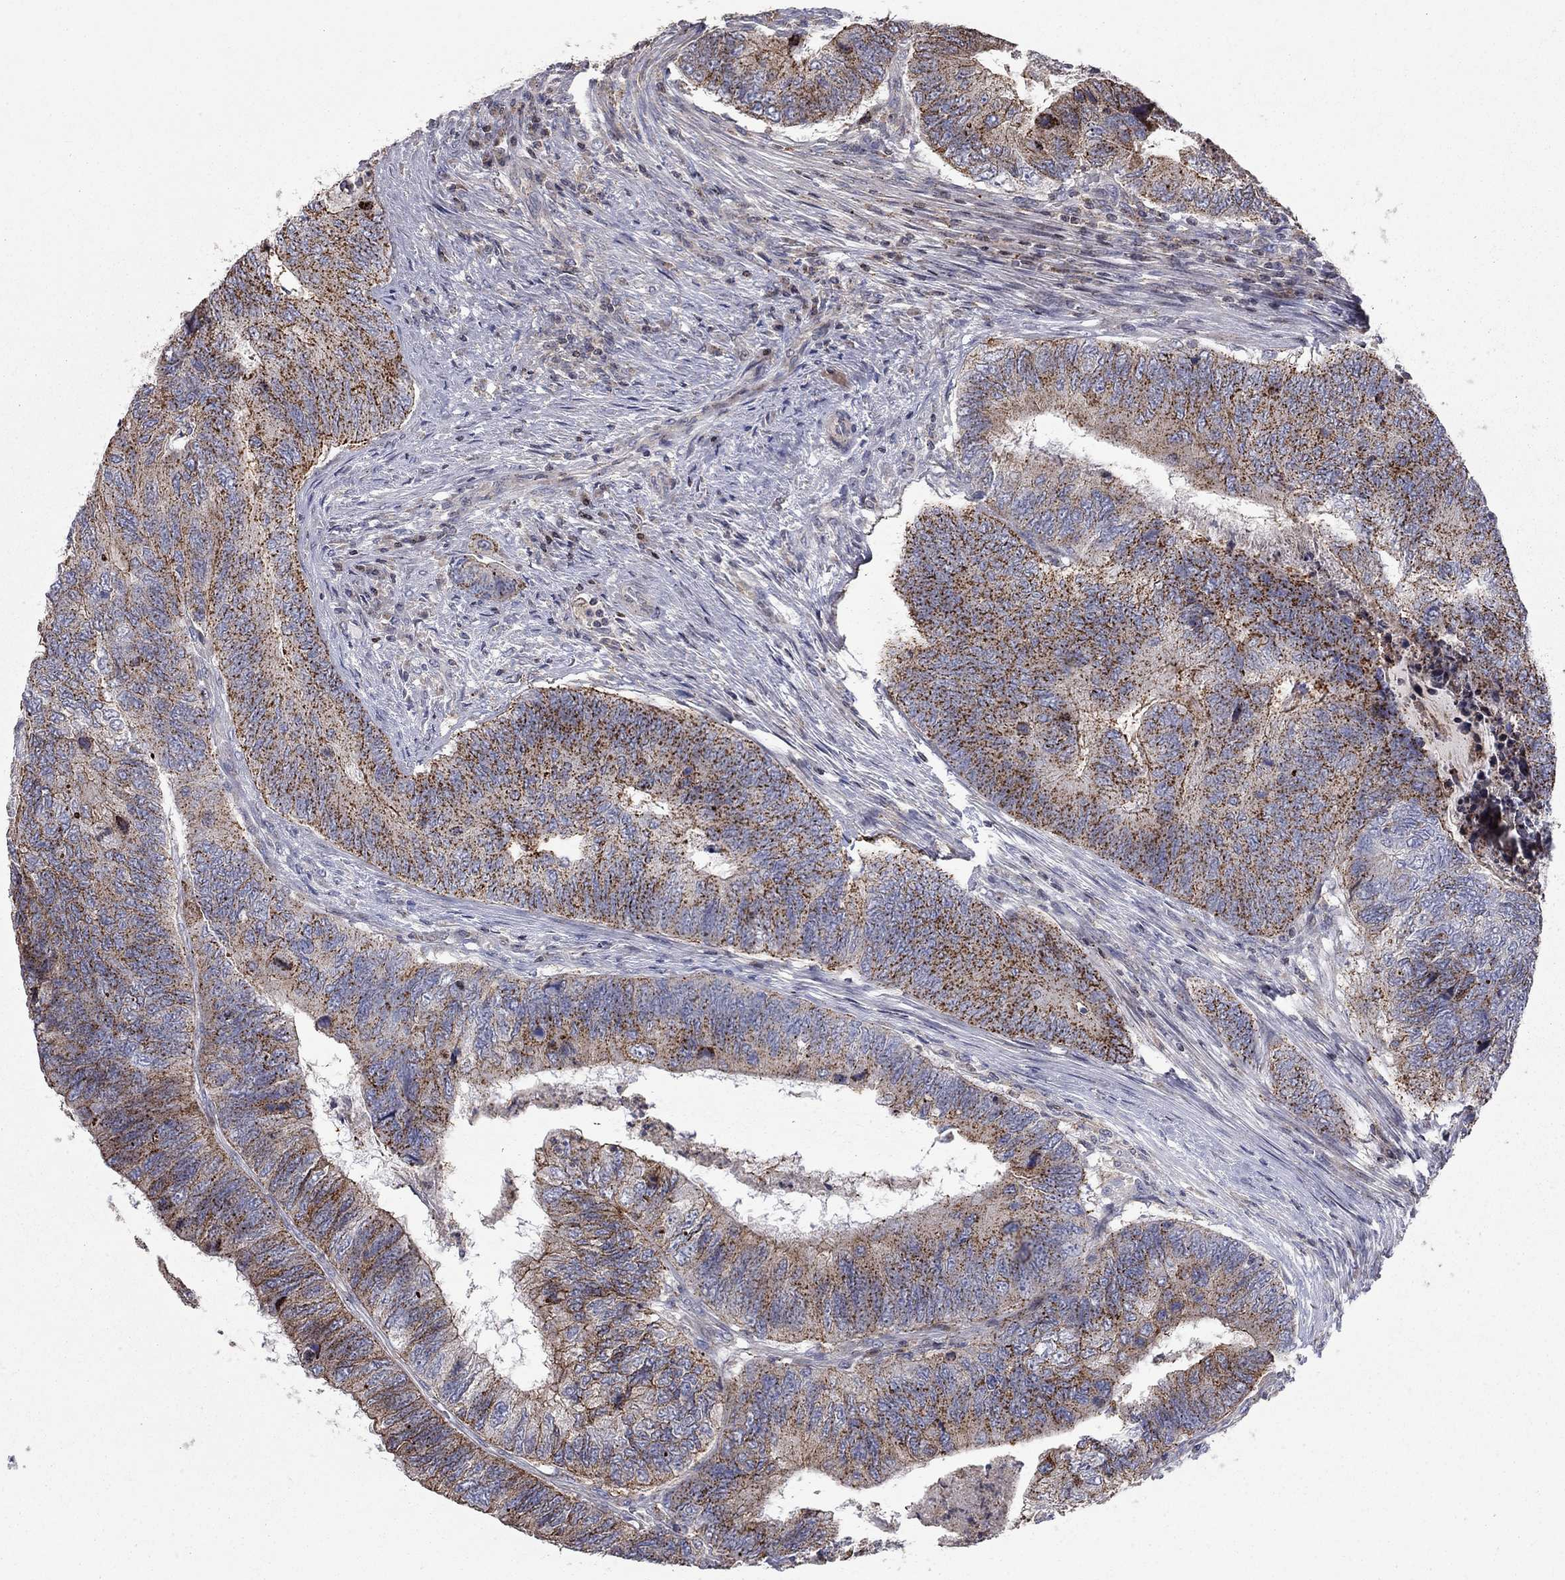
{"staining": {"intensity": "strong", "quantity": "25%-75%", "location": "cytoplasmic/membranous"}, "tissue": "colorectal cancer", "cell_type": "Tumor cells", "image_type": "cancer", "snomed": [{"axis": "morphology", "description": "Adenocarcinoma, NOS"}, {"axis": "topography", "description": "Colon"}], "caption": "Immunohistochemistry (IHC) staining of colorectal adenocarcinoma, which displays high levels of strong cytoplasmic/membranous expression in about 25%-75% of tumor cells indicating strong cytoplasmic/membranous protein staining. The staining was performed using DAB (3,3'-diaminobenzidine) (brown) for protein detection and nuclei were counterstained in hematoxylin (blue).", "gene": "ERN2", "patient": {"sex": "female", "age": 67}}